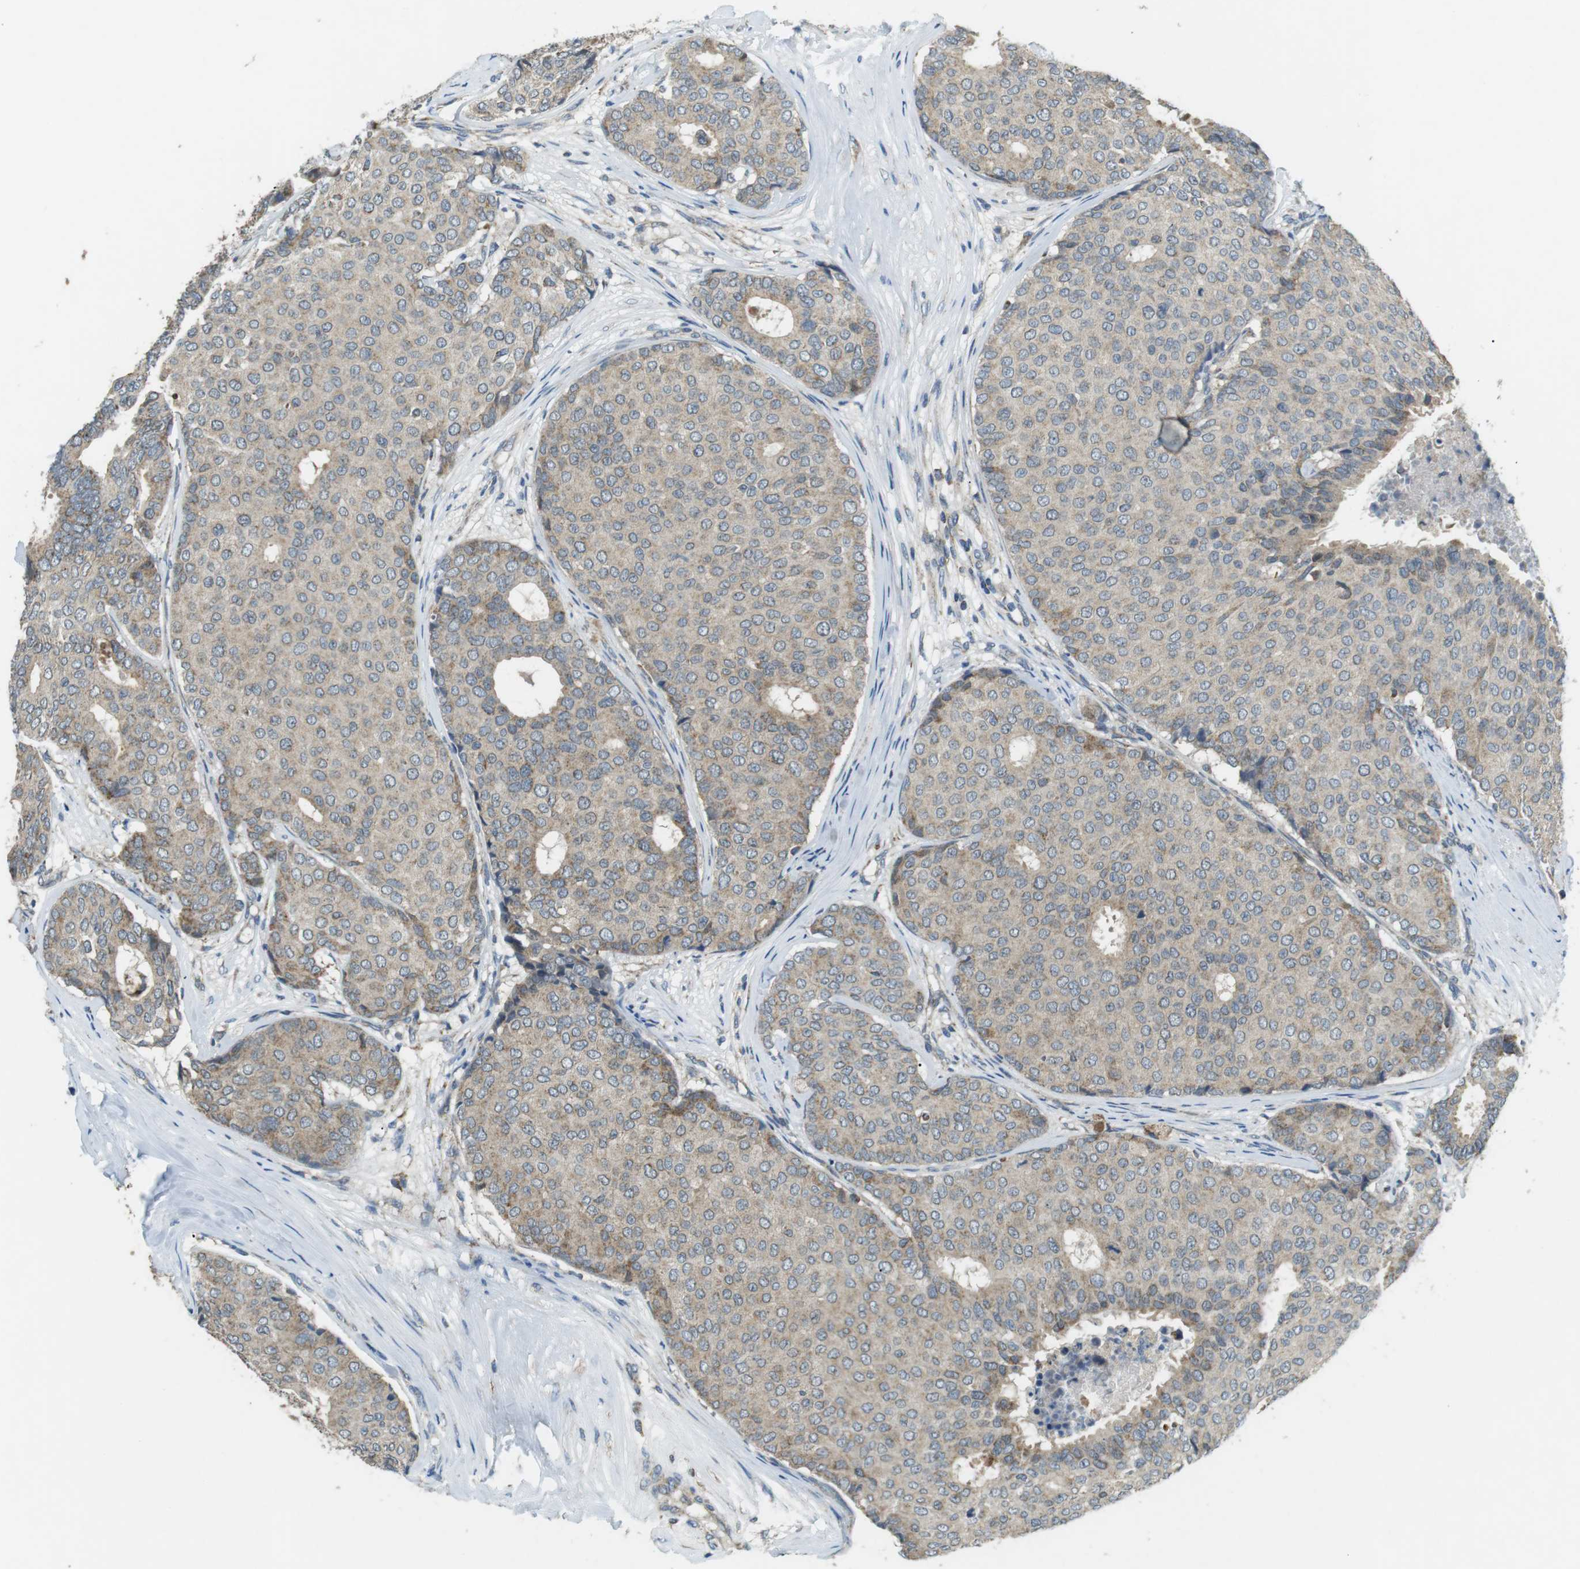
{"staining": {"intensity": "weak", "quantity": "25%-75%", "location": "cytoplasmic/membranous"}, "tissue": "breast cancer", "cell_type": "Tumor cells", "image_type": "cancer", "snomed": [{"axis": "morphology", "description": "Duct carcinoma"}, {"axis": "topography", "description": "Breast"}], "caption": "Protein expression by immunohistochemistry (IHC) displays weak cytoplasmic/membranous positivity in about 25%-75% of tumor cells in breast cancer.", "gene": "BACE1", "patient": {"sex": "female", "age": 75}}